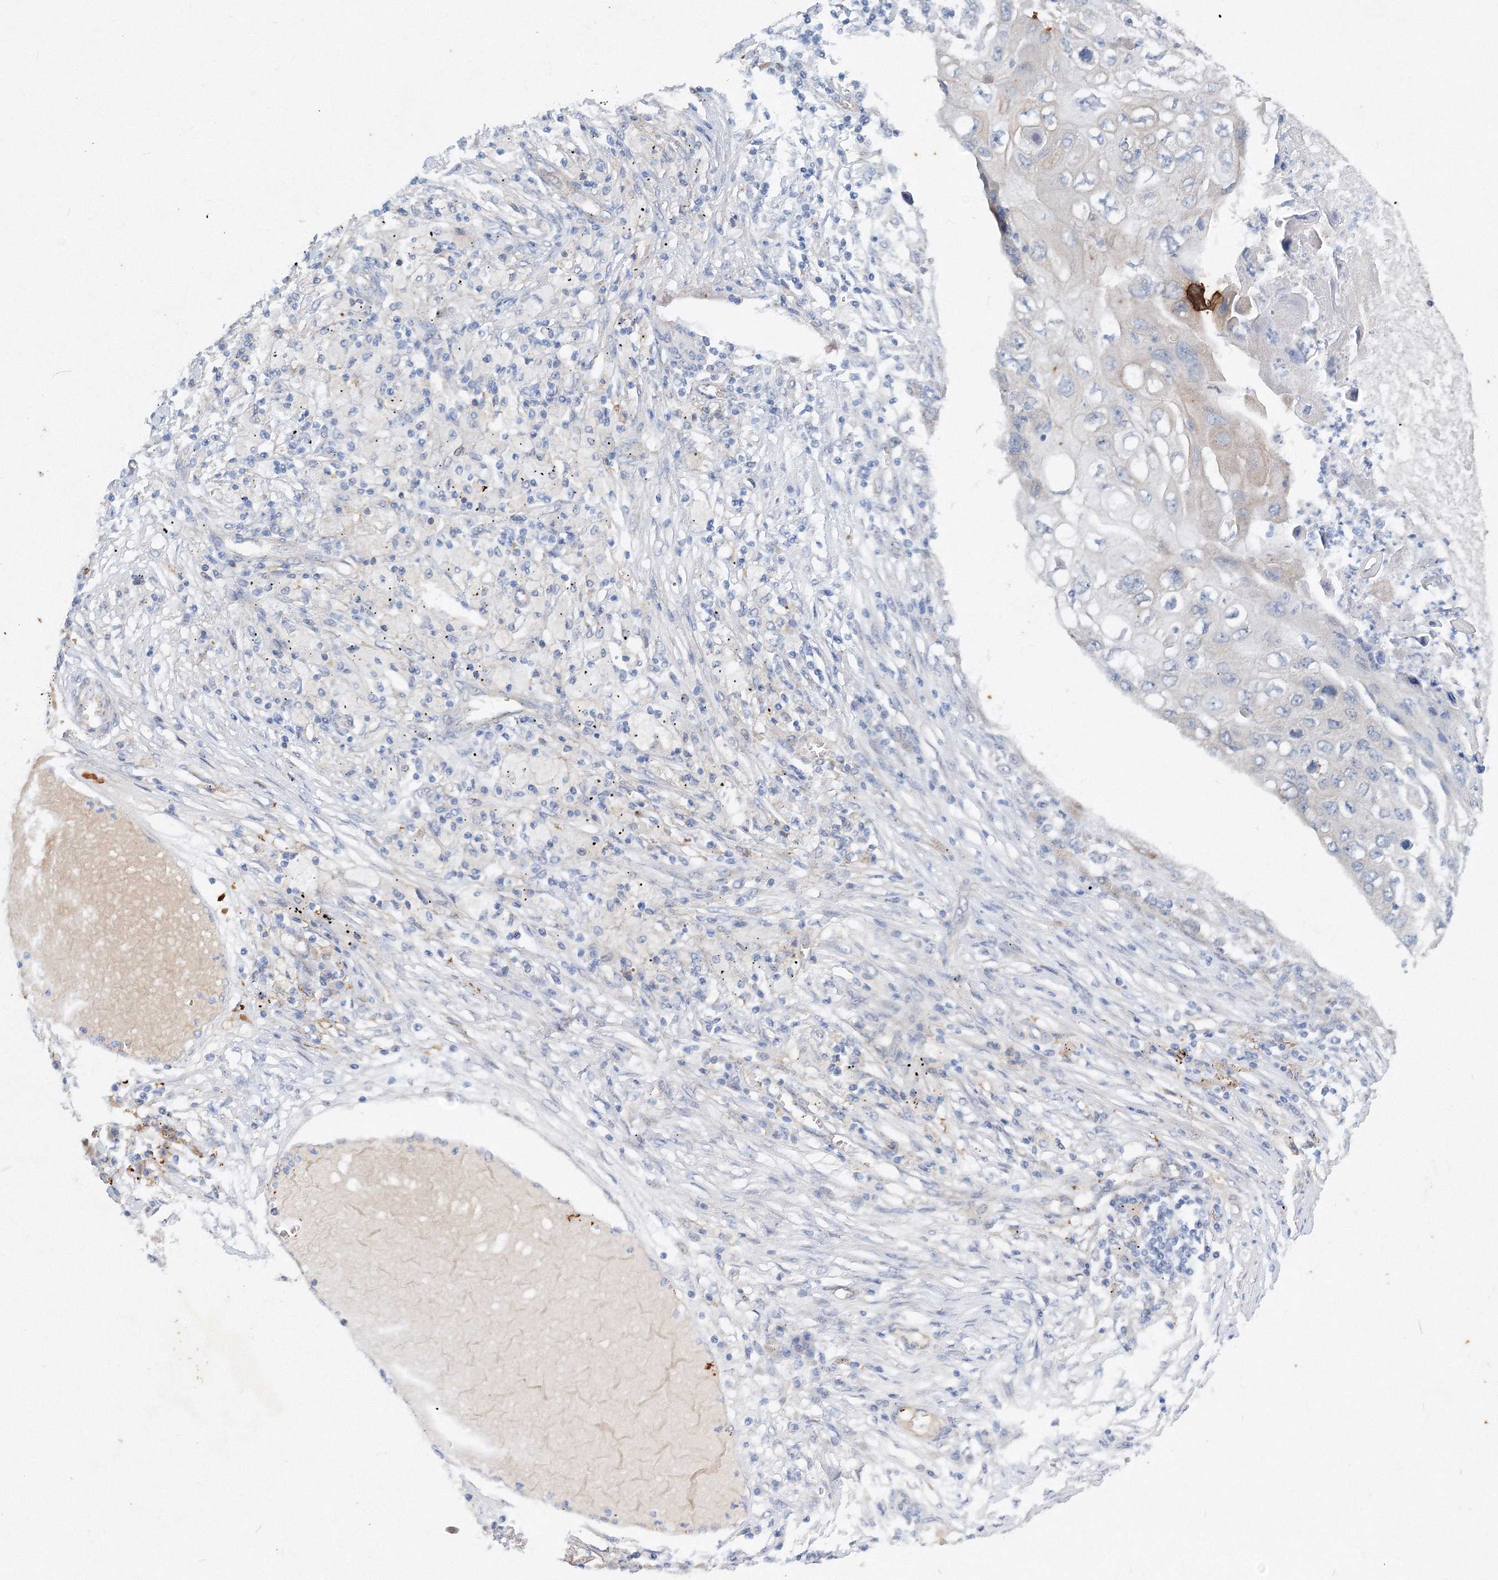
{"staining": {"intensity": "negative", "quantity": "none", "location": "none"}, "tissue": "lung cancer", "cell_type": "Tumor cells", "image_type": "cancer", "snomed": [{"axis": "morphology", "description": "Squamous cell carcinoma, NOS"}, {"axis": "topography", "description": "Lung"}], "caption": "This is a micrograph of IHC staining of squamous cell carcinoma (lung), which shows no staining in tumor cells.", "gene": "TANC1", "patient": {"sex": "female", "age": 63}}